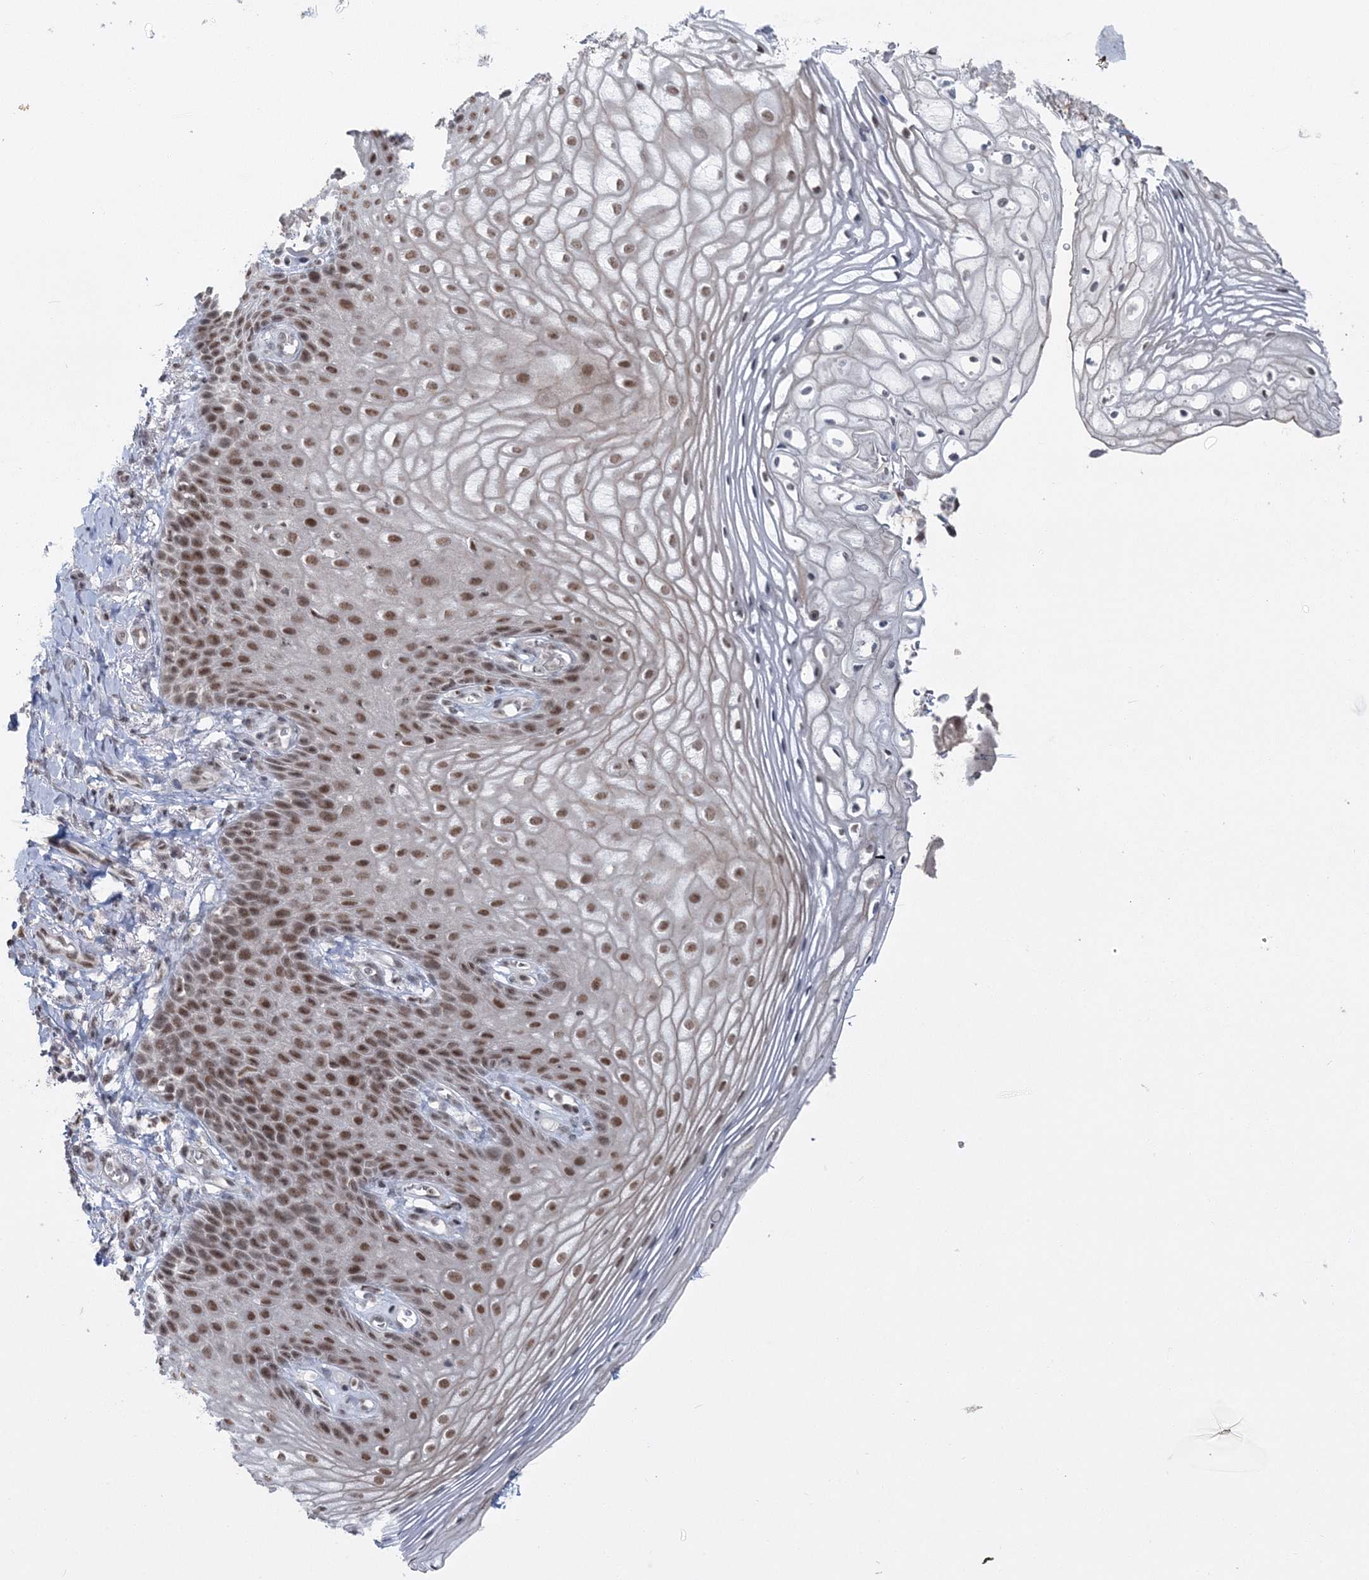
{"staining": {"intensity": "moderate", "quantity": "25%-75%", "location": "nuclear"}, "tissue": "vagina", "cell_type": "Squamous epithelial cells", "image_type": "normal", "snomed": [{"axis": "morphology", "description": "Normal tissue, NOS"}, {"axis": "topography", "description": "Vagina"}], "caption": "Unremarkable vagina exhibits moderate nuclear expression in about 25%-75% of squamous epithelial cells, visualized by immunohistochemistry.", "gene": "PDS5A", "patient": {"sex": "female", "age": 60}}